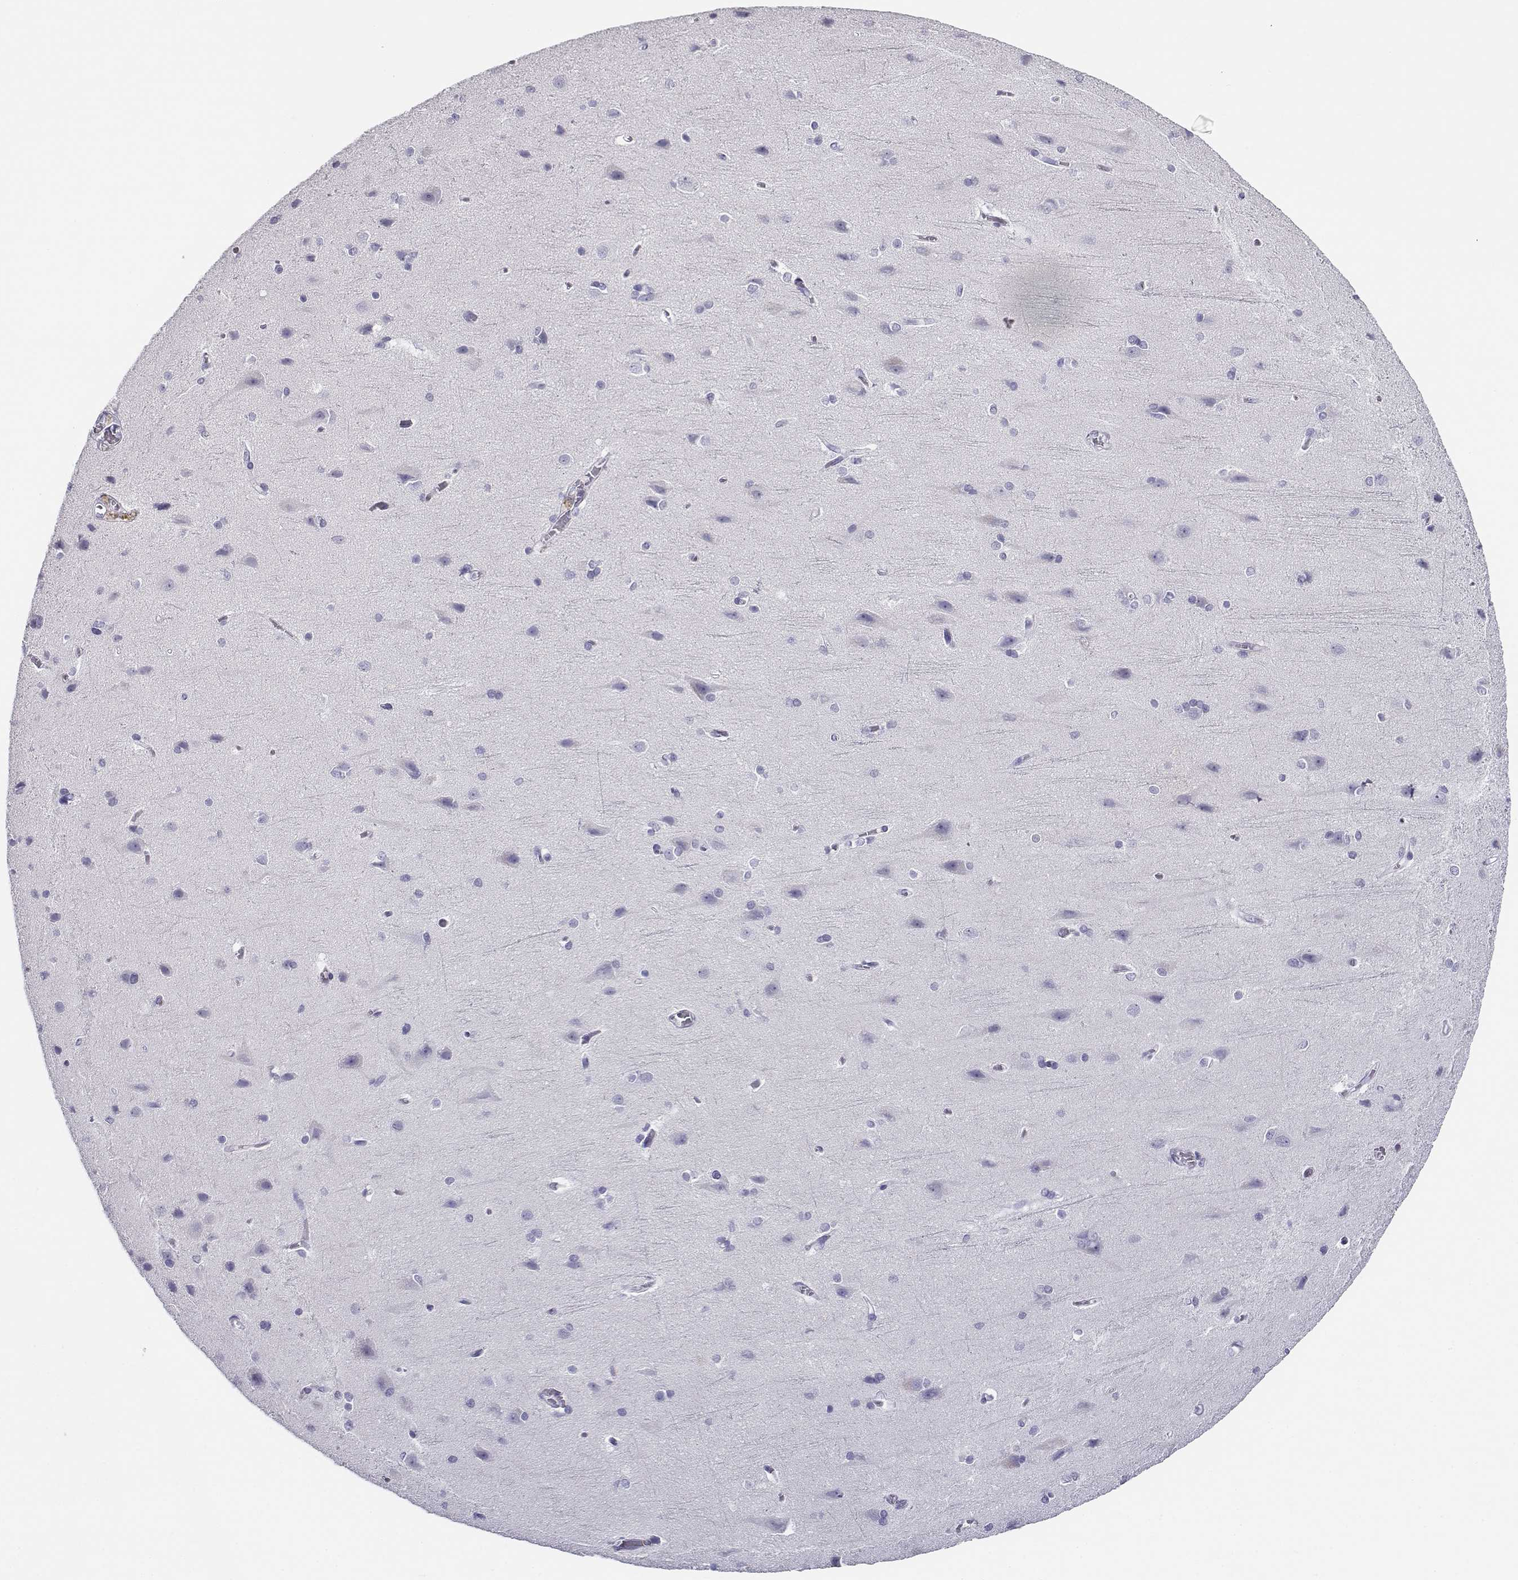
{"staining": {"intensity": "negative", "quantity": "none", "location": "none"}, "tissue": "cerebral cortex", "cell_type": "Endothelial cells", "image_type": "normal", "snomed": [{"axis": "morphology", "description": "Normal tissue, NOS"}, {"axis": "topography", "description": "Cerebral cortex"}], "caption": "Immunohistochemistry (IHC) photomicrograph of normal cerebral cortex: human cerebral cortex stained with DAB (3,3'-diaminobenzidine) reveals no significant protein positivity in endothelial cells.", "gene": "CABS1", "patient": {"sex": "male", "age": 37}}